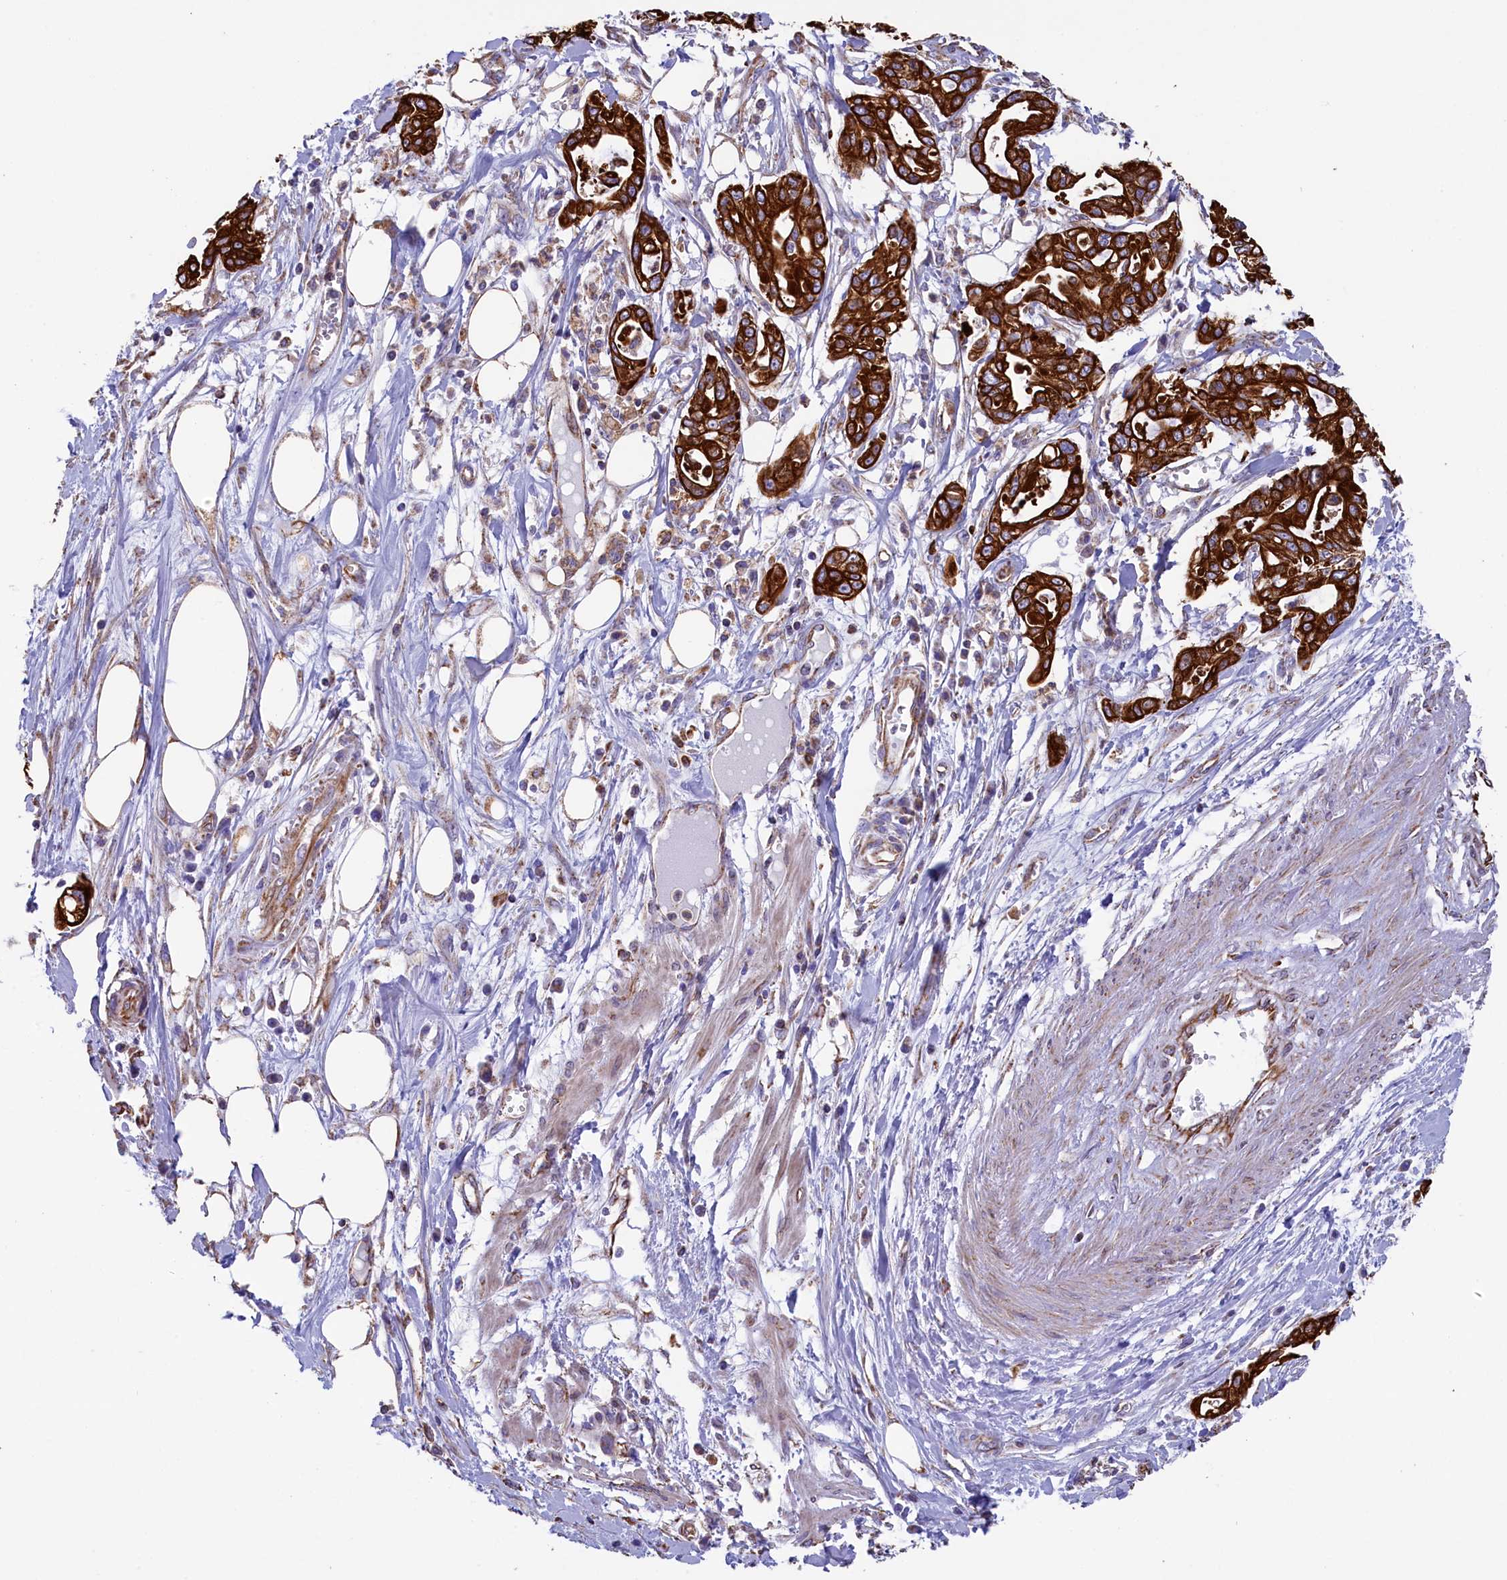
{"staining": {"intensity": "strong", "quantity": ">75%", "location": "cytoplasmic/membranous"}, "tissue": "pancreatic cancer", "cell_type": "Tumor cells", "image_type": "cancer", "snomed": [{"axis": "morphology", "description": "Adenocarcinoma, NOS"}, {"axis": "topography", "description": "Pancreas"}], "caption": "Protein analysis of pancreatic cancer (adenocarcinoma) tissue exhibits strong cytoplasmic/membranous staining in about >75% of tumor cells. (IHC, brightfield microscopy, high magnification).", "gene": "GATB", "patient": {"sex": "male", "age": 68}}